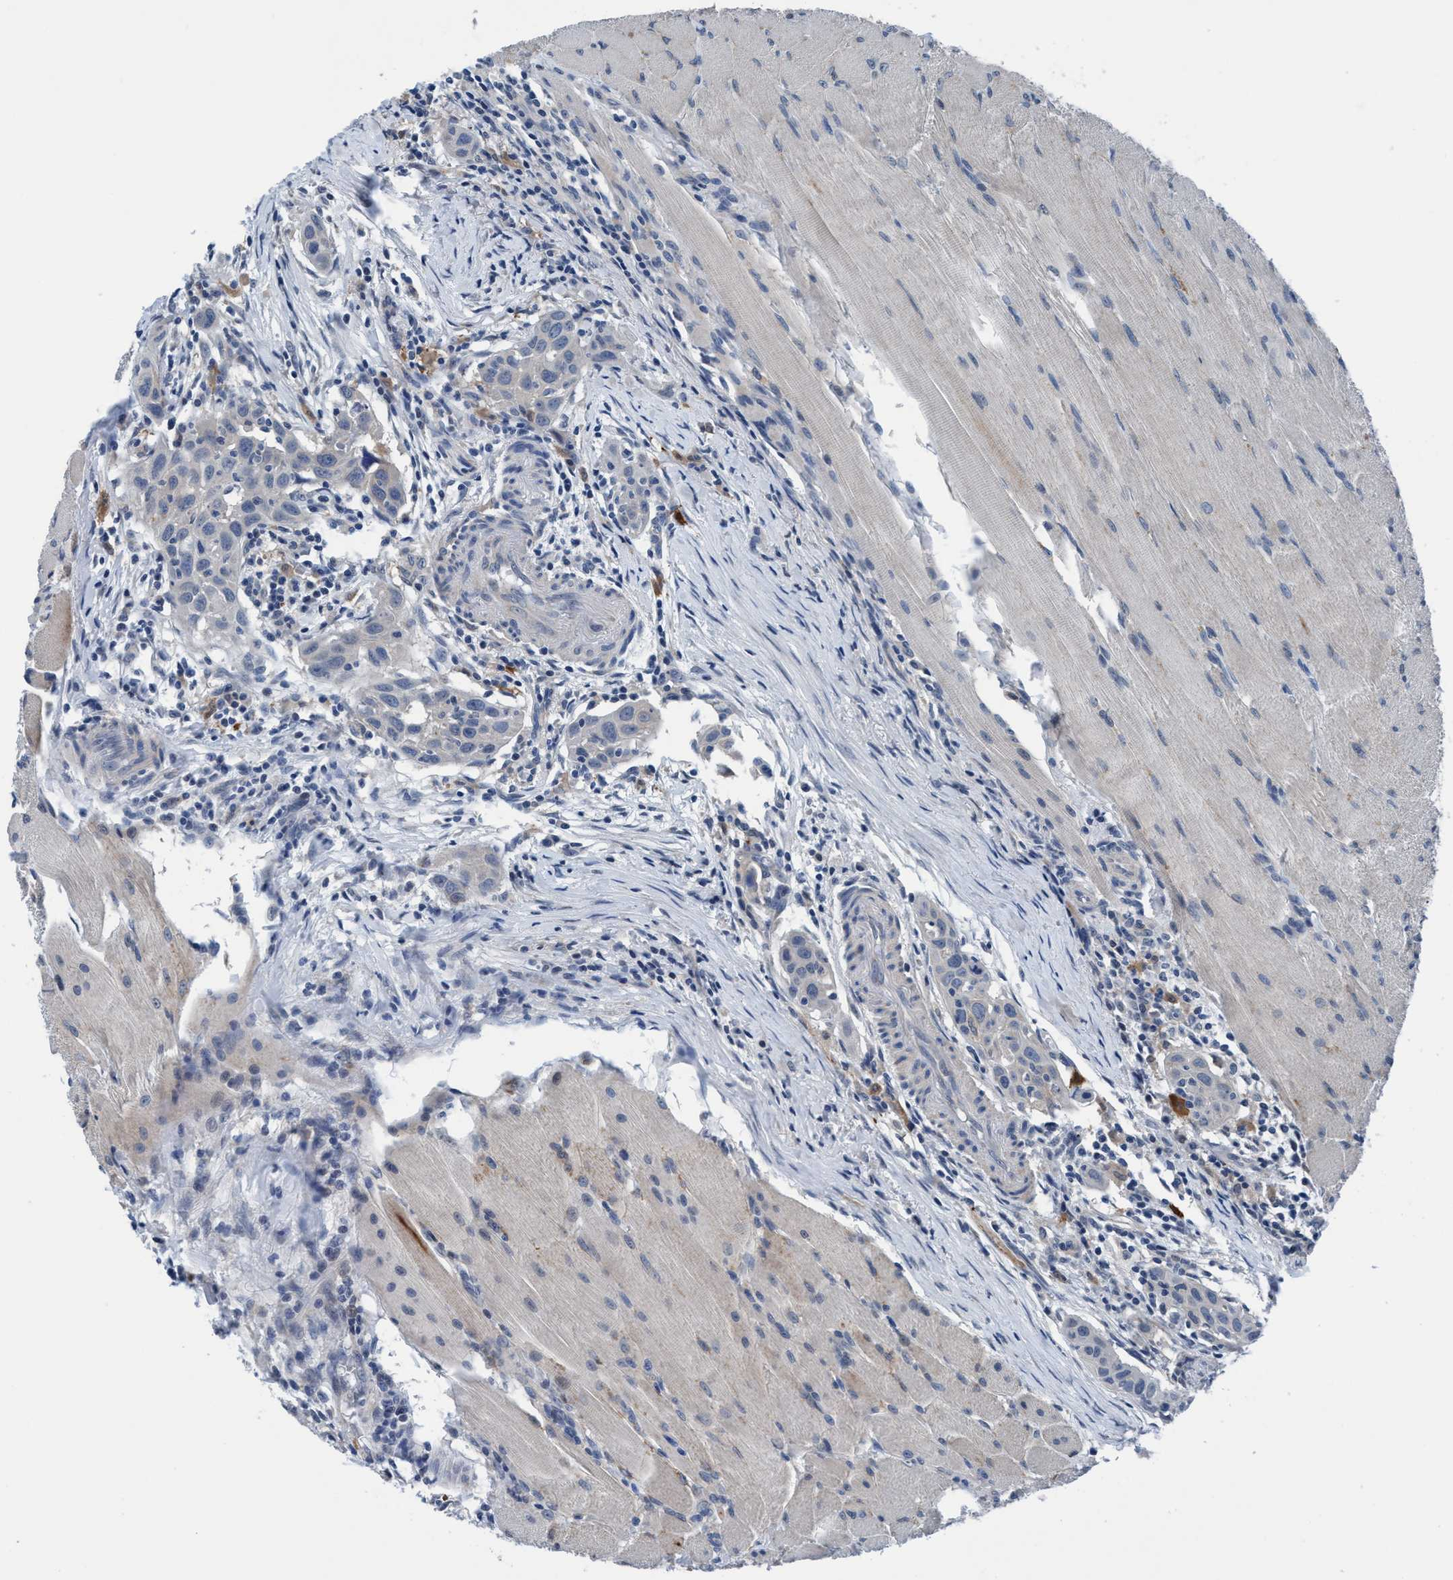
{"staining": {"intensity": "negative", "quantity": "none", "location": "none"}, "tissue": "head and neck cancer", "cell_type": "Tumor cells", "image_type": "cancer", "snomed": [{"axis": "morphology", "description": "Squamous cell carcinoma, NOS"}, {"axis": "topography", "description": "Oral tissue"}, {"axis": "topography", "description": "Head-Neck"}], "caption": "Tumor cells show no significant staining in squamous cell carcinoma (head and neck). (Brightfield microscopy of DAB (3,3'-diaminobenzidine) immunohistochemistry at high magnification).", "gene": "TMEM94", "patient": {"sex": "female", "age": 50}}